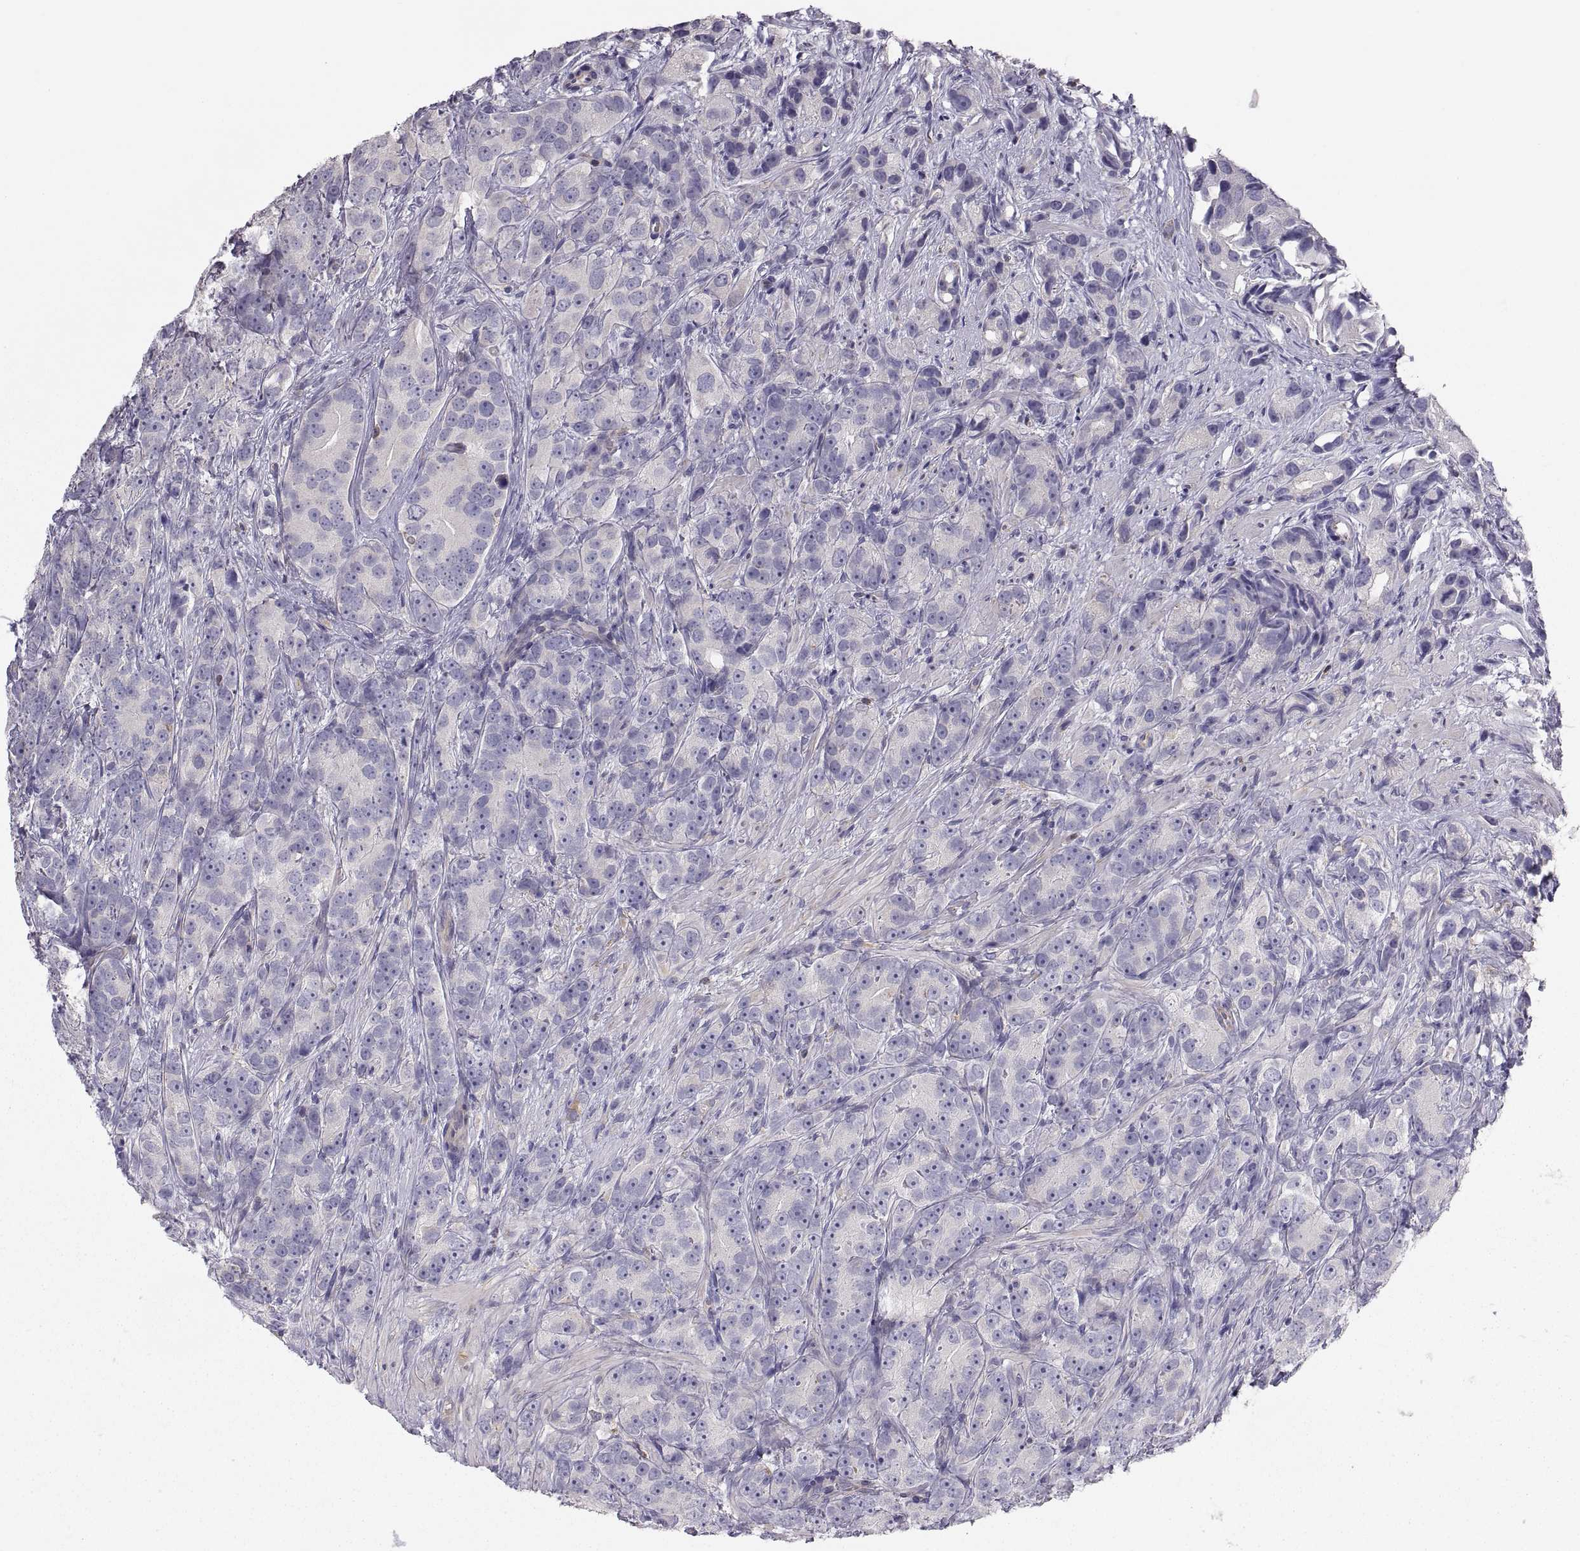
{"staining": {"intensity": "negative", "quantity": "none", "location": "none"}, "tissue": "prostate cancer", "cell_type": "Tumor cells", "image_type": "cancer", "snomed": [{"axis": "morphology", "description": "Adenocarcinoma, High grade"}, {"axis": "topography", "description": "Prostate"}], "caption": "Histopathology image shows no protein staining in tumor cells of prostate cancer (adenocarcinoma (high-grade)) tissue.", "gene": "ERO1A", "patient": {"sex": "male", "age": 90}}